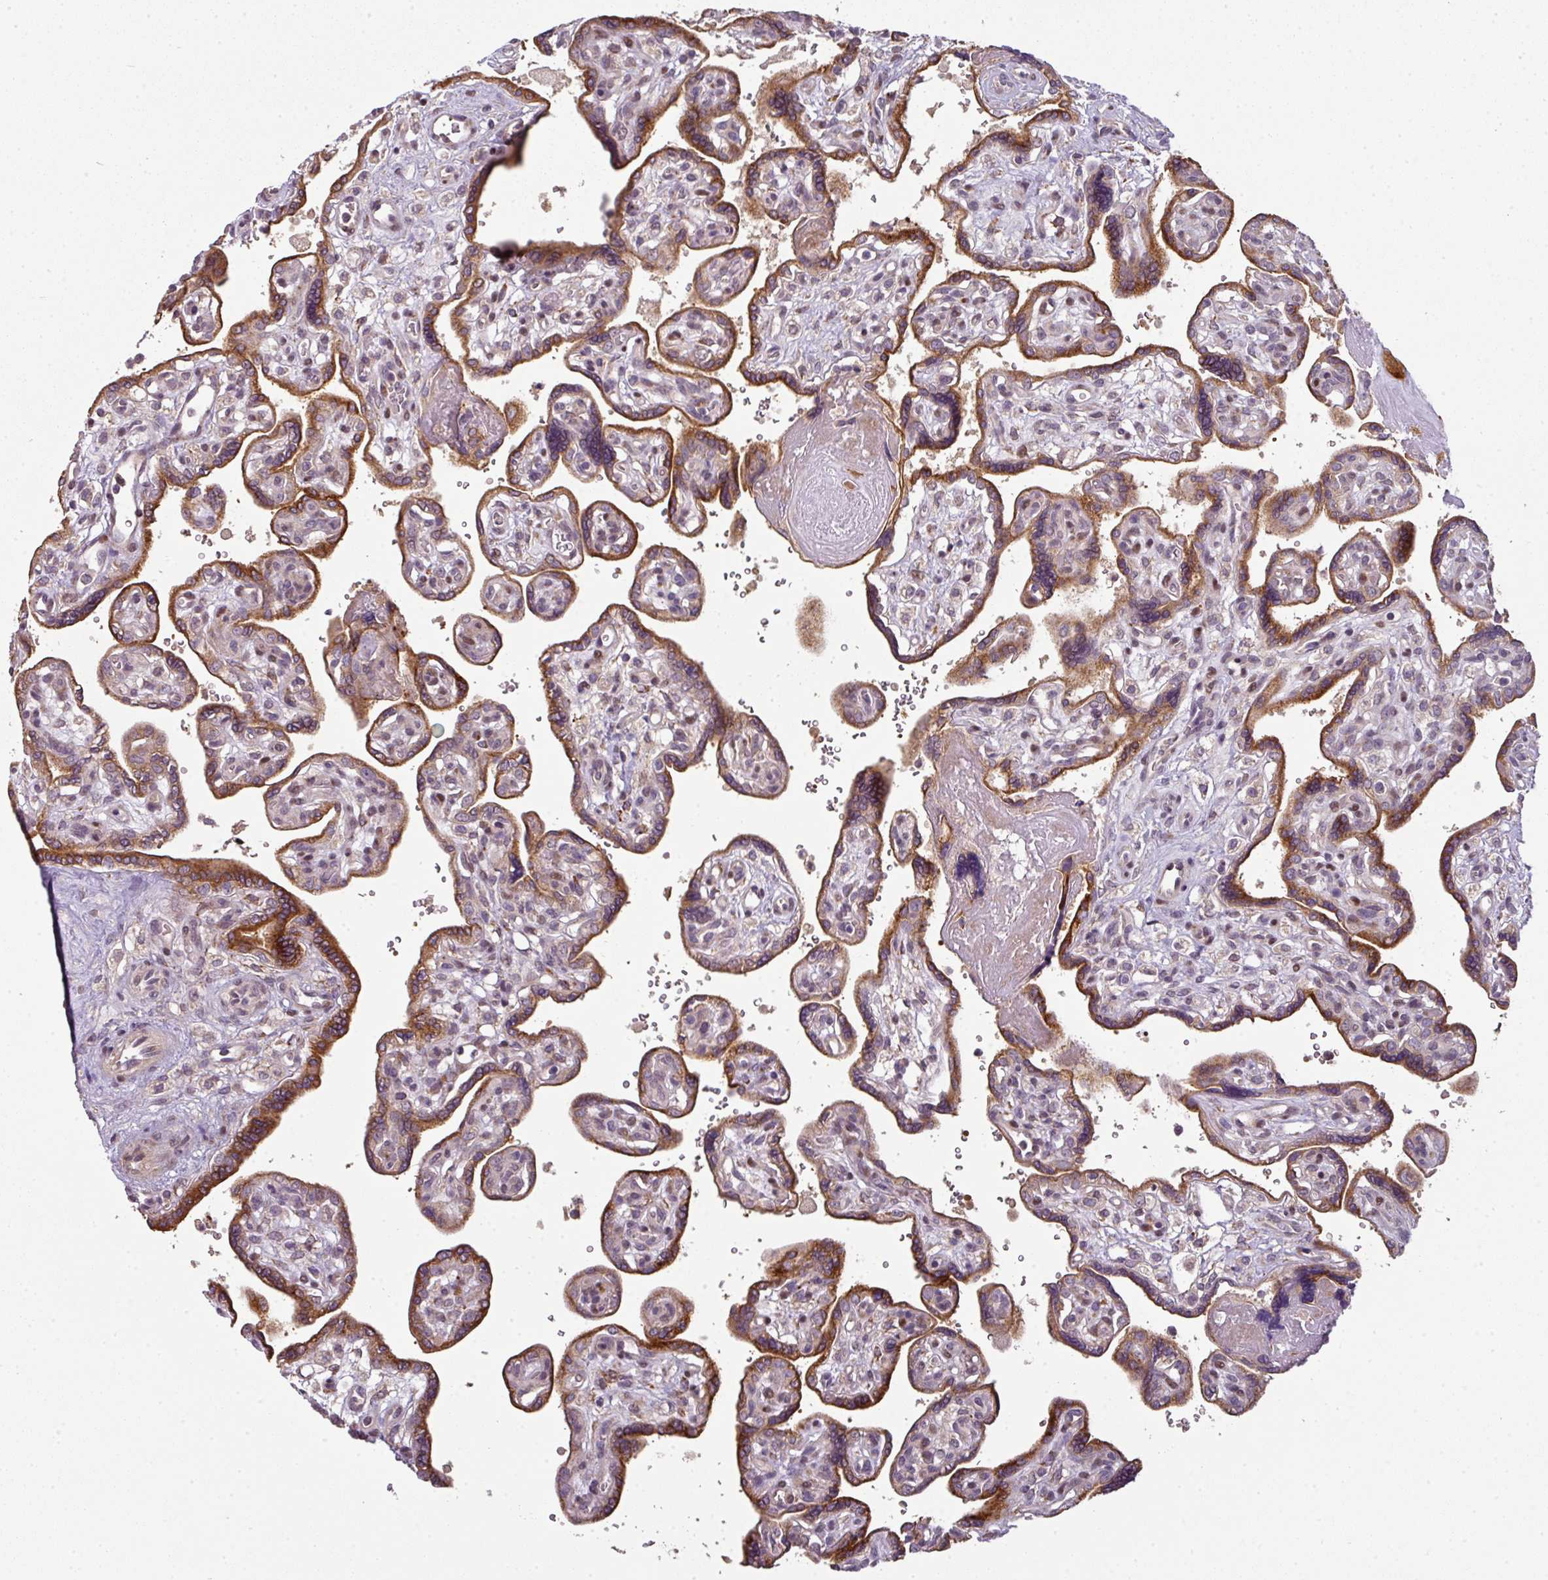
{"staining": {"intensity": "strong", "quantity": ">75%", "location": "cytoplasmic/membranous"}, "tissue": "placenta", "cell_type": "Trophoblastic cells", "image_type": "normal", "snomed": [{"axis": "morphology", "description": "Normal tissue, NOS"}, {"axis": "topography", "description": "Placenta"}], "caption": "An immunohistochemistry (IHC) photomicrograph of normal tissue is shown. Protein staining in brown shows strong cytoplasmic/membranous positivity in placenta within trophoblastic cells.", "gene": "SPCS3", "patient": {"sex": "female", "age": 39}}